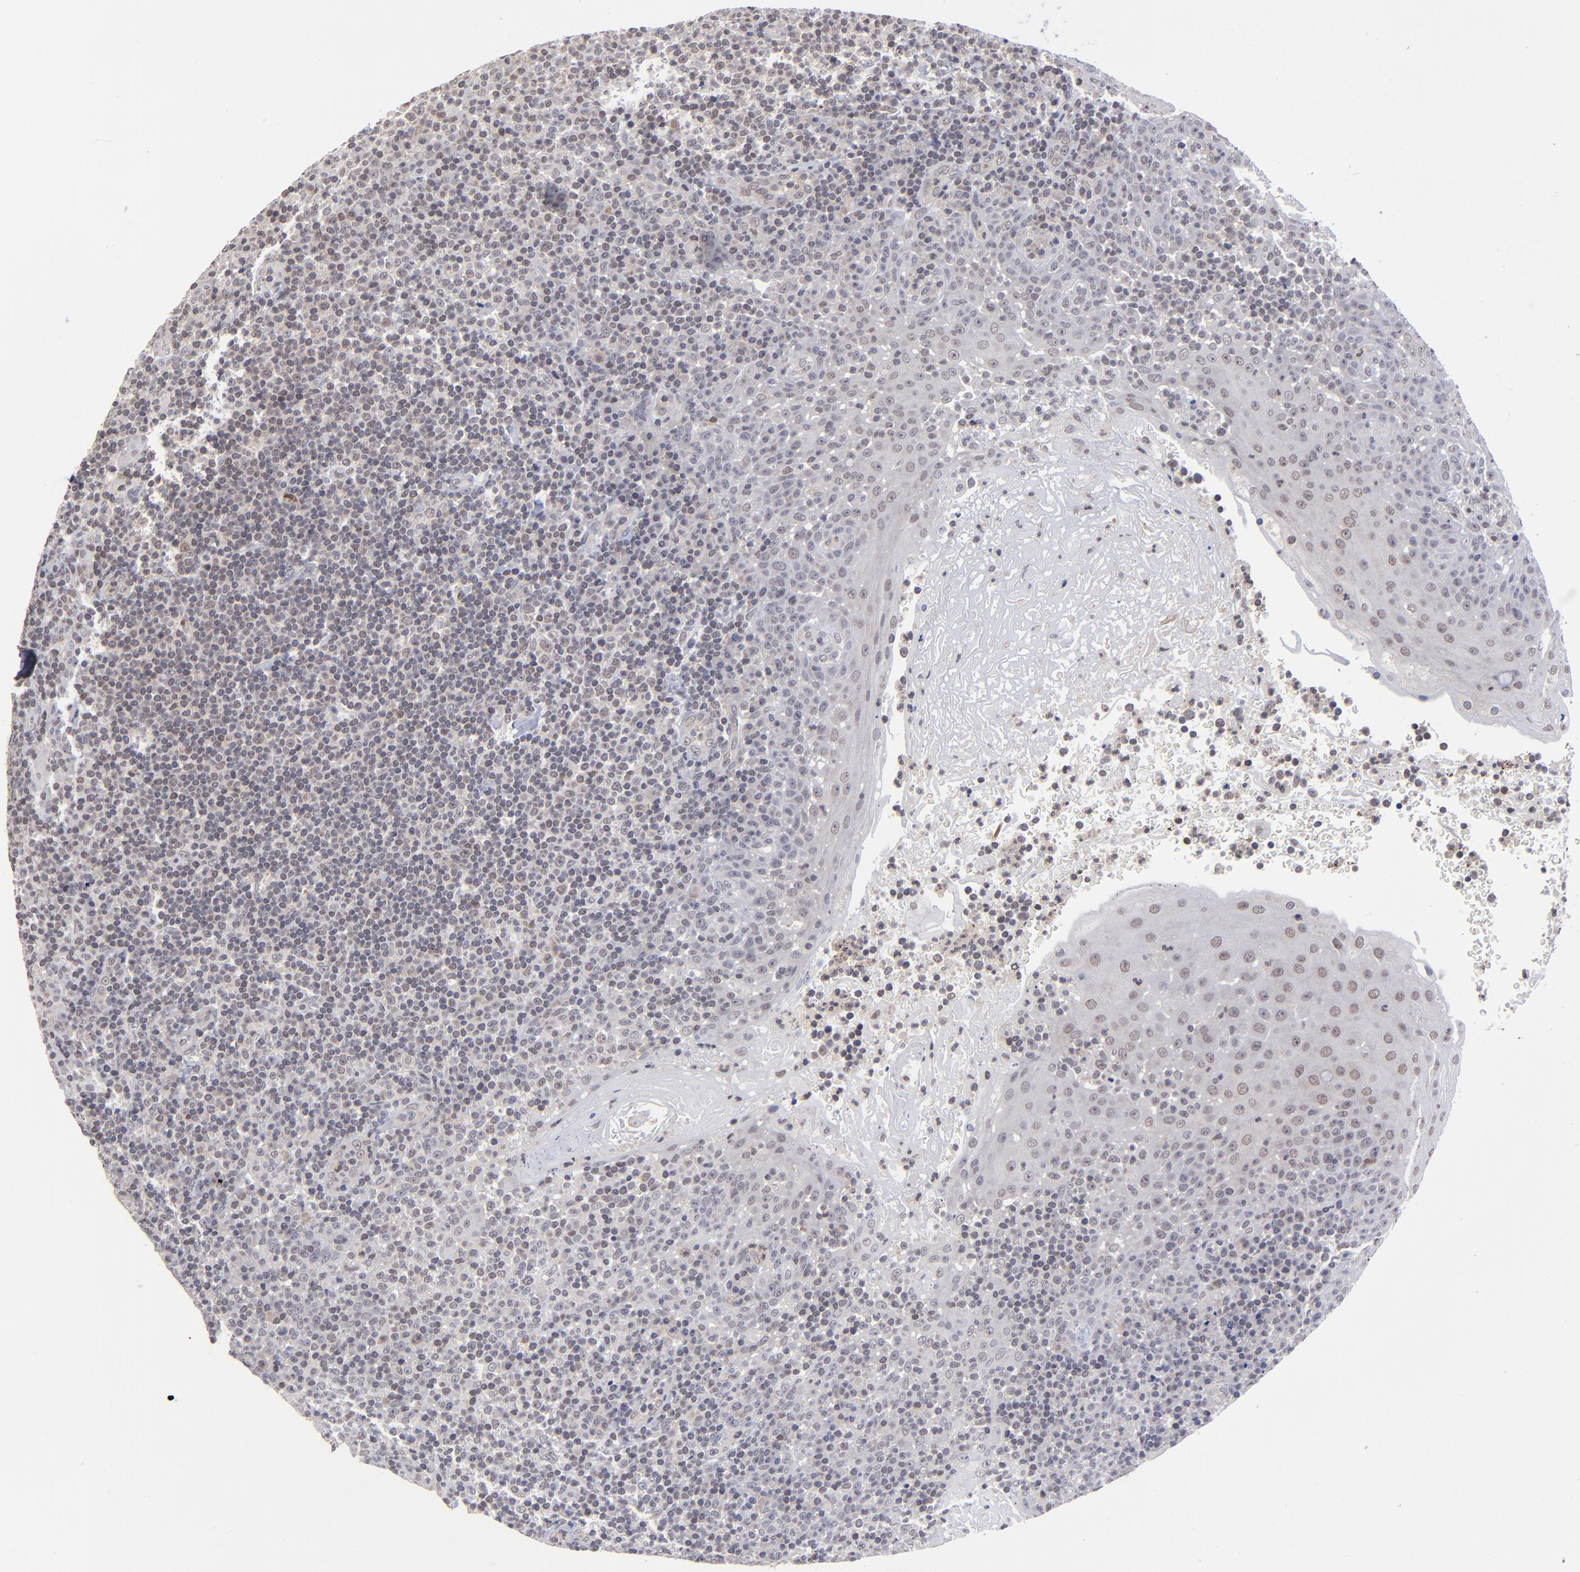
{"staining": {"intensity": "weak", "quantity": "25%-75%", "location": "nuclear"}, "tissue": "tonsil", "cell_type": "Germinal center cells", "image_type": "normal", "snomed": [{"axis": "morphology", "description": "Normal tissue, NOS"}, {"axis": "topography", "description": "Tonsil"}], "caption": "This image reveals unremarkable tonsil stained with immunohistochemistry to label a protein in brown. The nuclear of germinal center cells show weak positivity for the protein. Nuclei are counter-stained blue.", "gene": "ZNF419", "patient": {"sex": "female", "age": 40}}